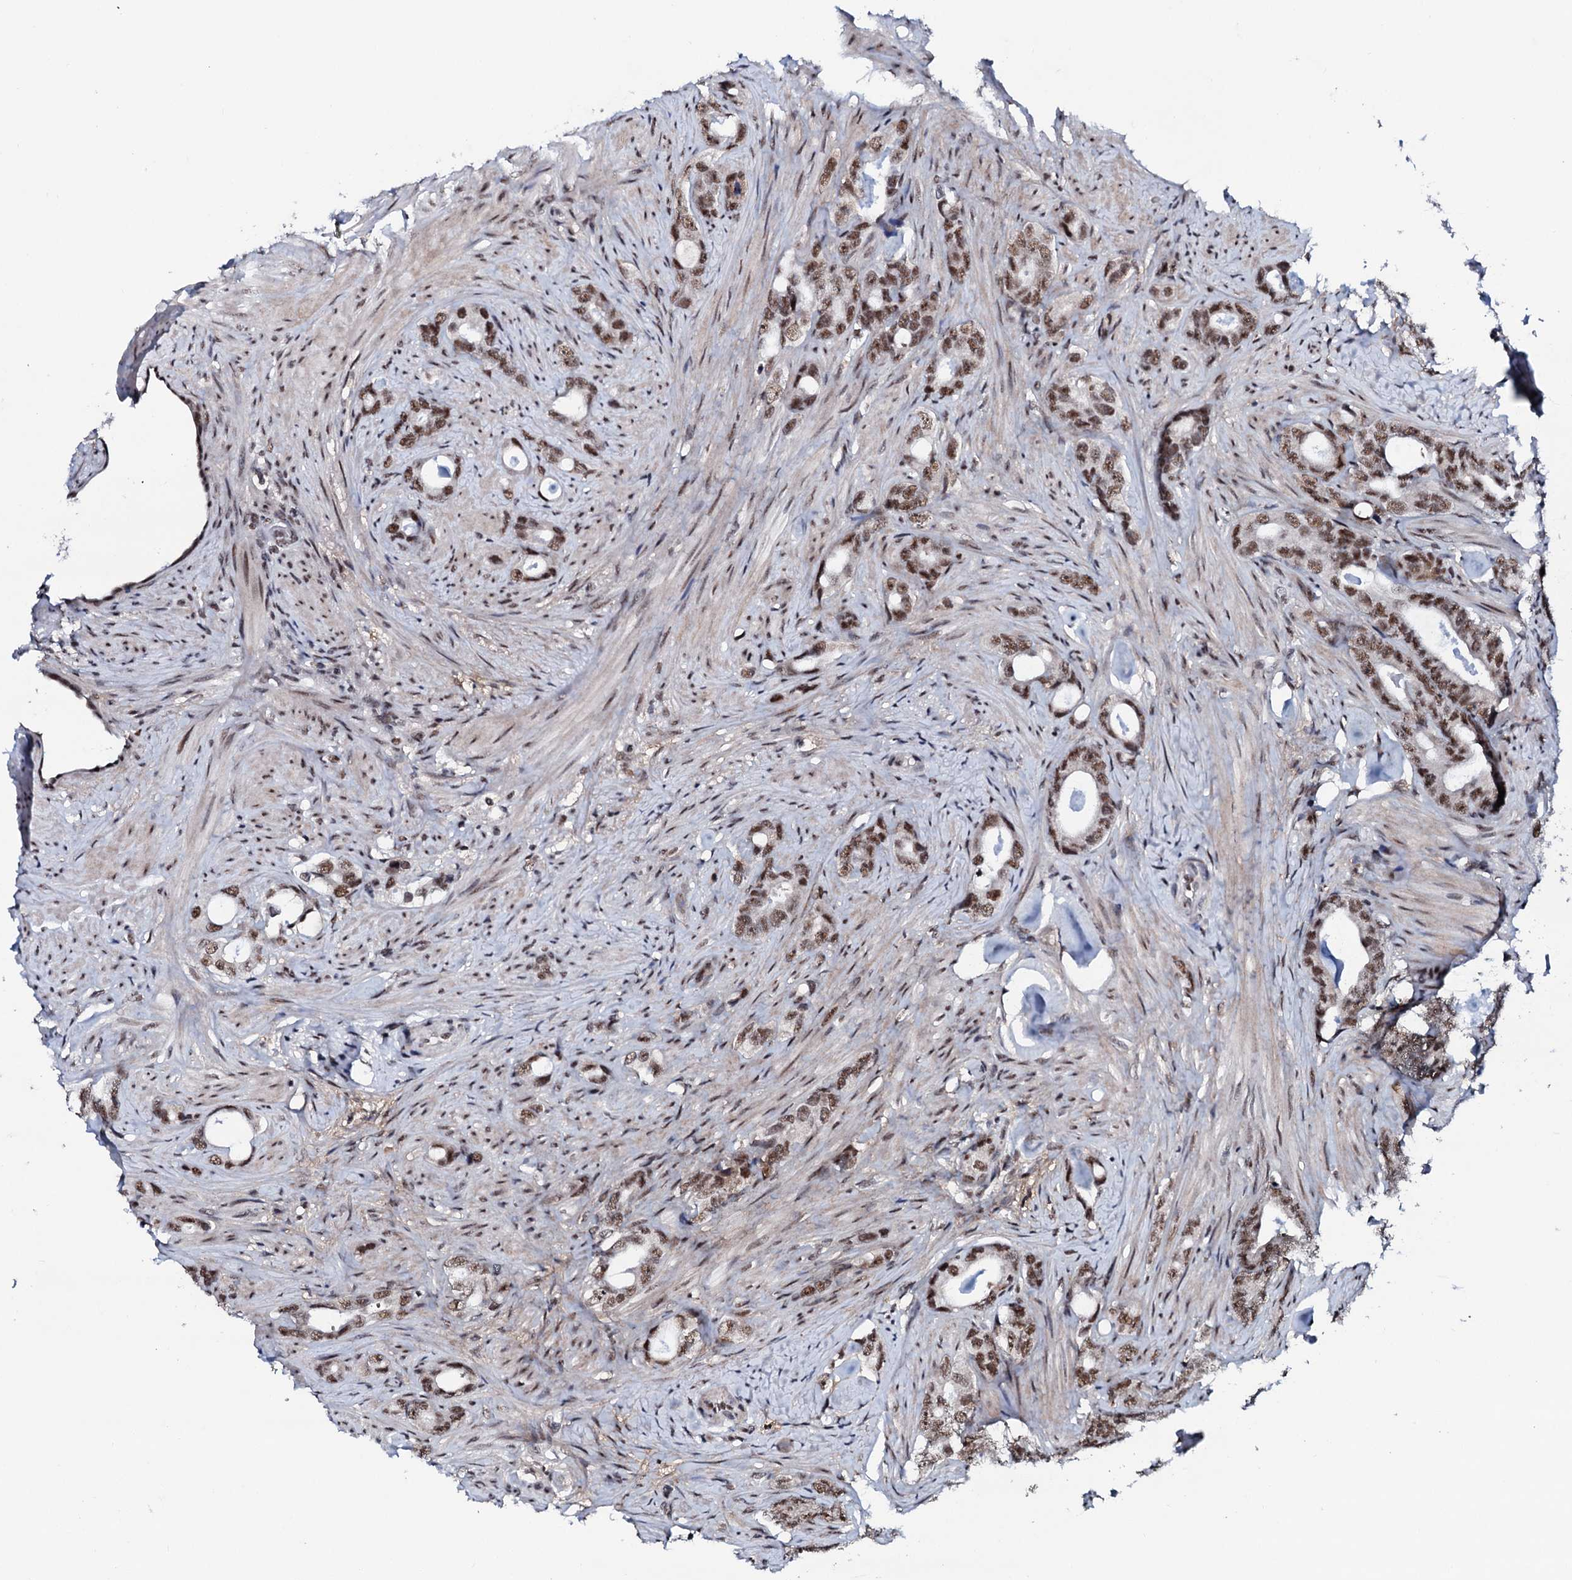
{"staining": {"intensity": "moderate", "quantity": ">75%", "location": "nuclear"}, "tissue": "prostate cancer", "cell_type": "Tumor cells", "image_type": "cancer", "snomed": [{"axis": "morphology", "description": "Adenocarcinoma, Low grade"}, {"axis": "topography", "description": "Prostate"}], "caption": "IHC histopathology image of neoplastic tissue: human low-grade adenocarcinoma (prostate) stained using immunohistochemistry (IHC) demonstrates medium levels of moderate protein expression localized specifically in the nuclear of tumor cells, appearing as a nuclear brown color.", "gene": "PRPF18", "patient": {"sex": "male", "age": 63}}